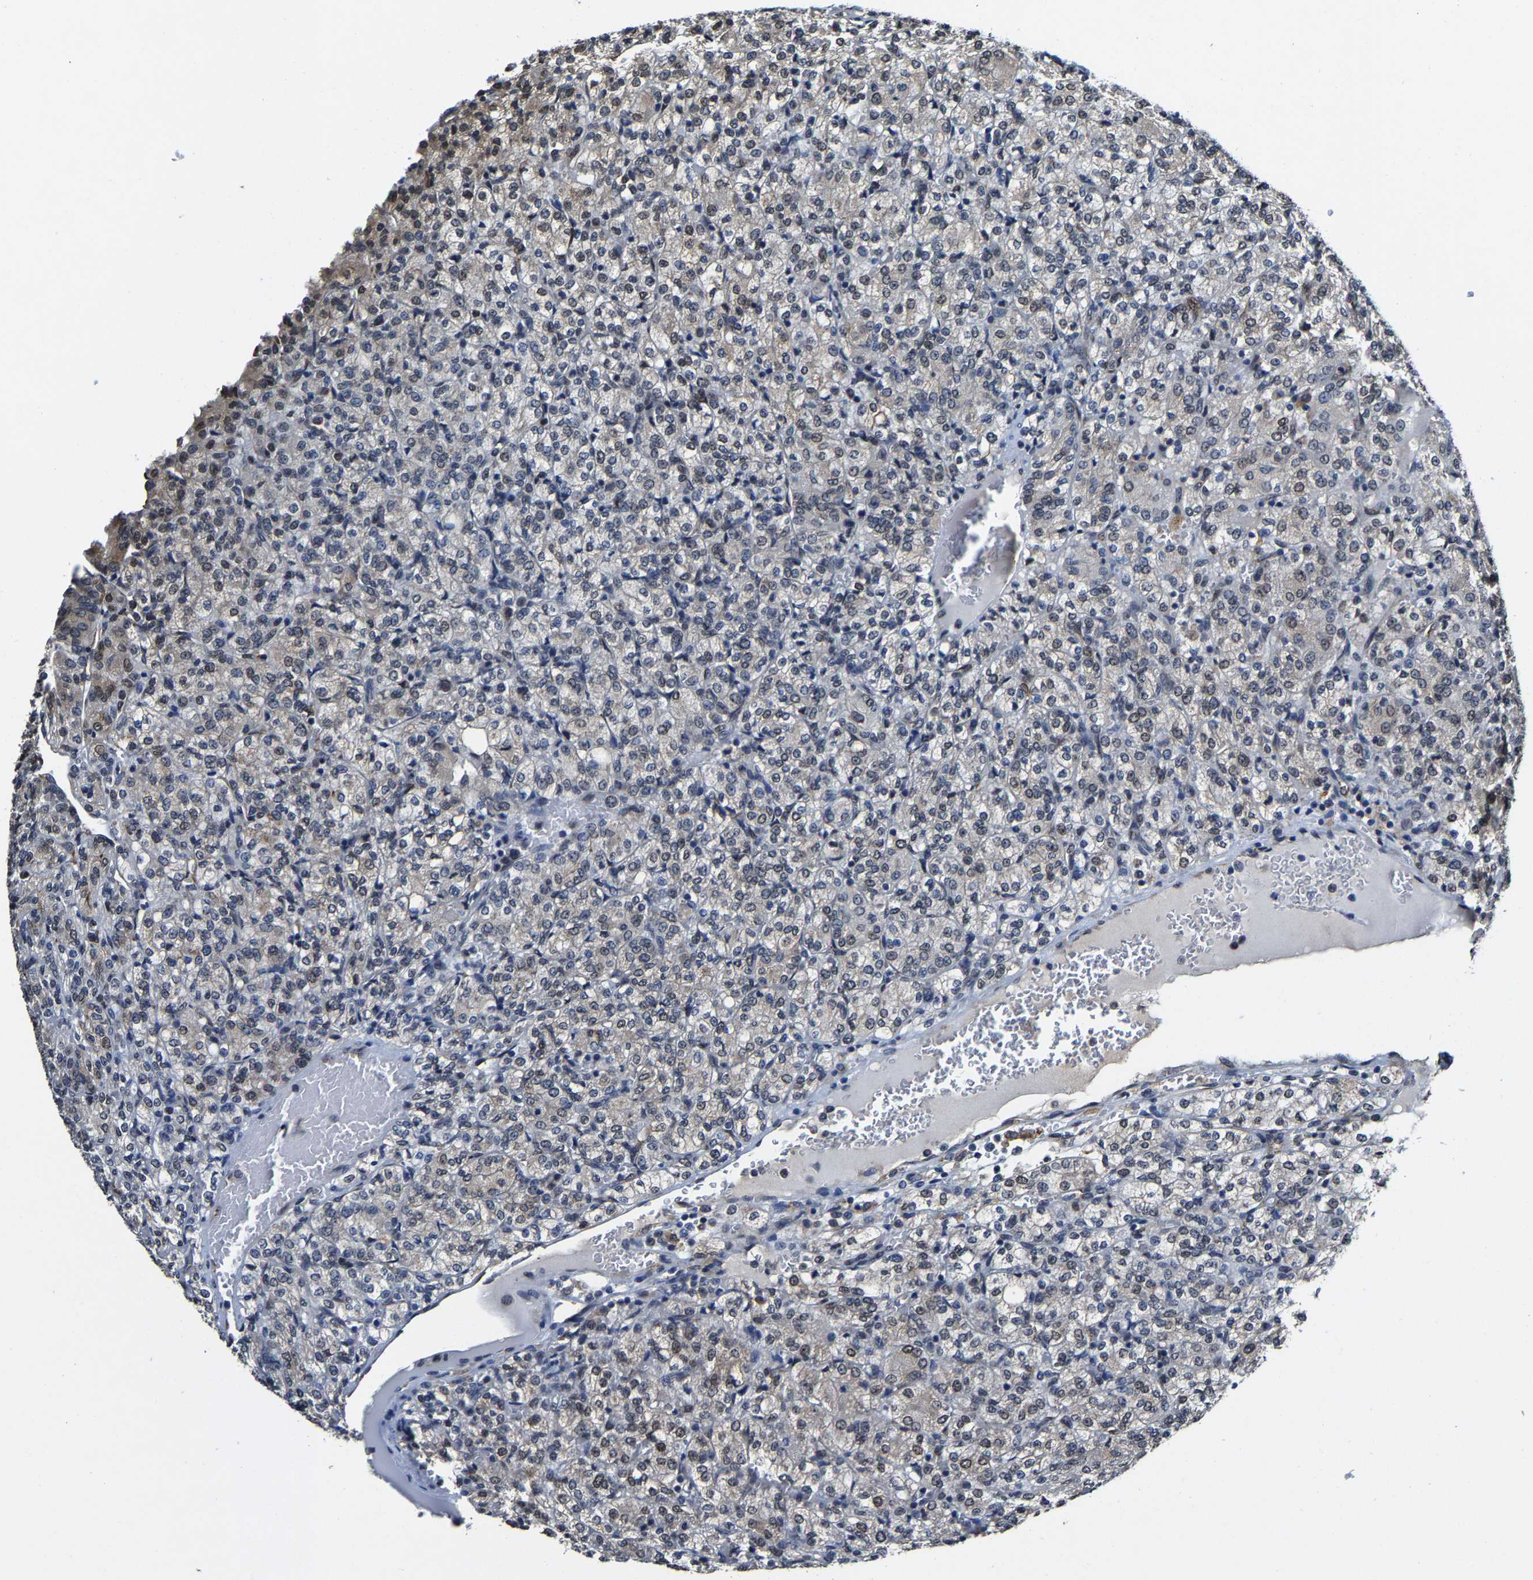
{"staining": {"intensity": "weak", "quantity": "<25%", "location": "nuclear"}, "tissue": "renal cancer", "cell_type": "Tumor cells", "image_type": "cancer", "snomed": [{"axis": "morphology", "description": "Adenocarcinoma, NOS"}, {"axis": "topography", "description": "Kidney"}], "caption": "Renal adenocarcinoma was stained to show a protein in brown. There is no significant expression in tumor cells. (DAB (3,3'-diaminobenzidine) immunohistochemistry, high magnification).", "gene": "METTL1", "patient": {"sex": "male", "age": 77}}